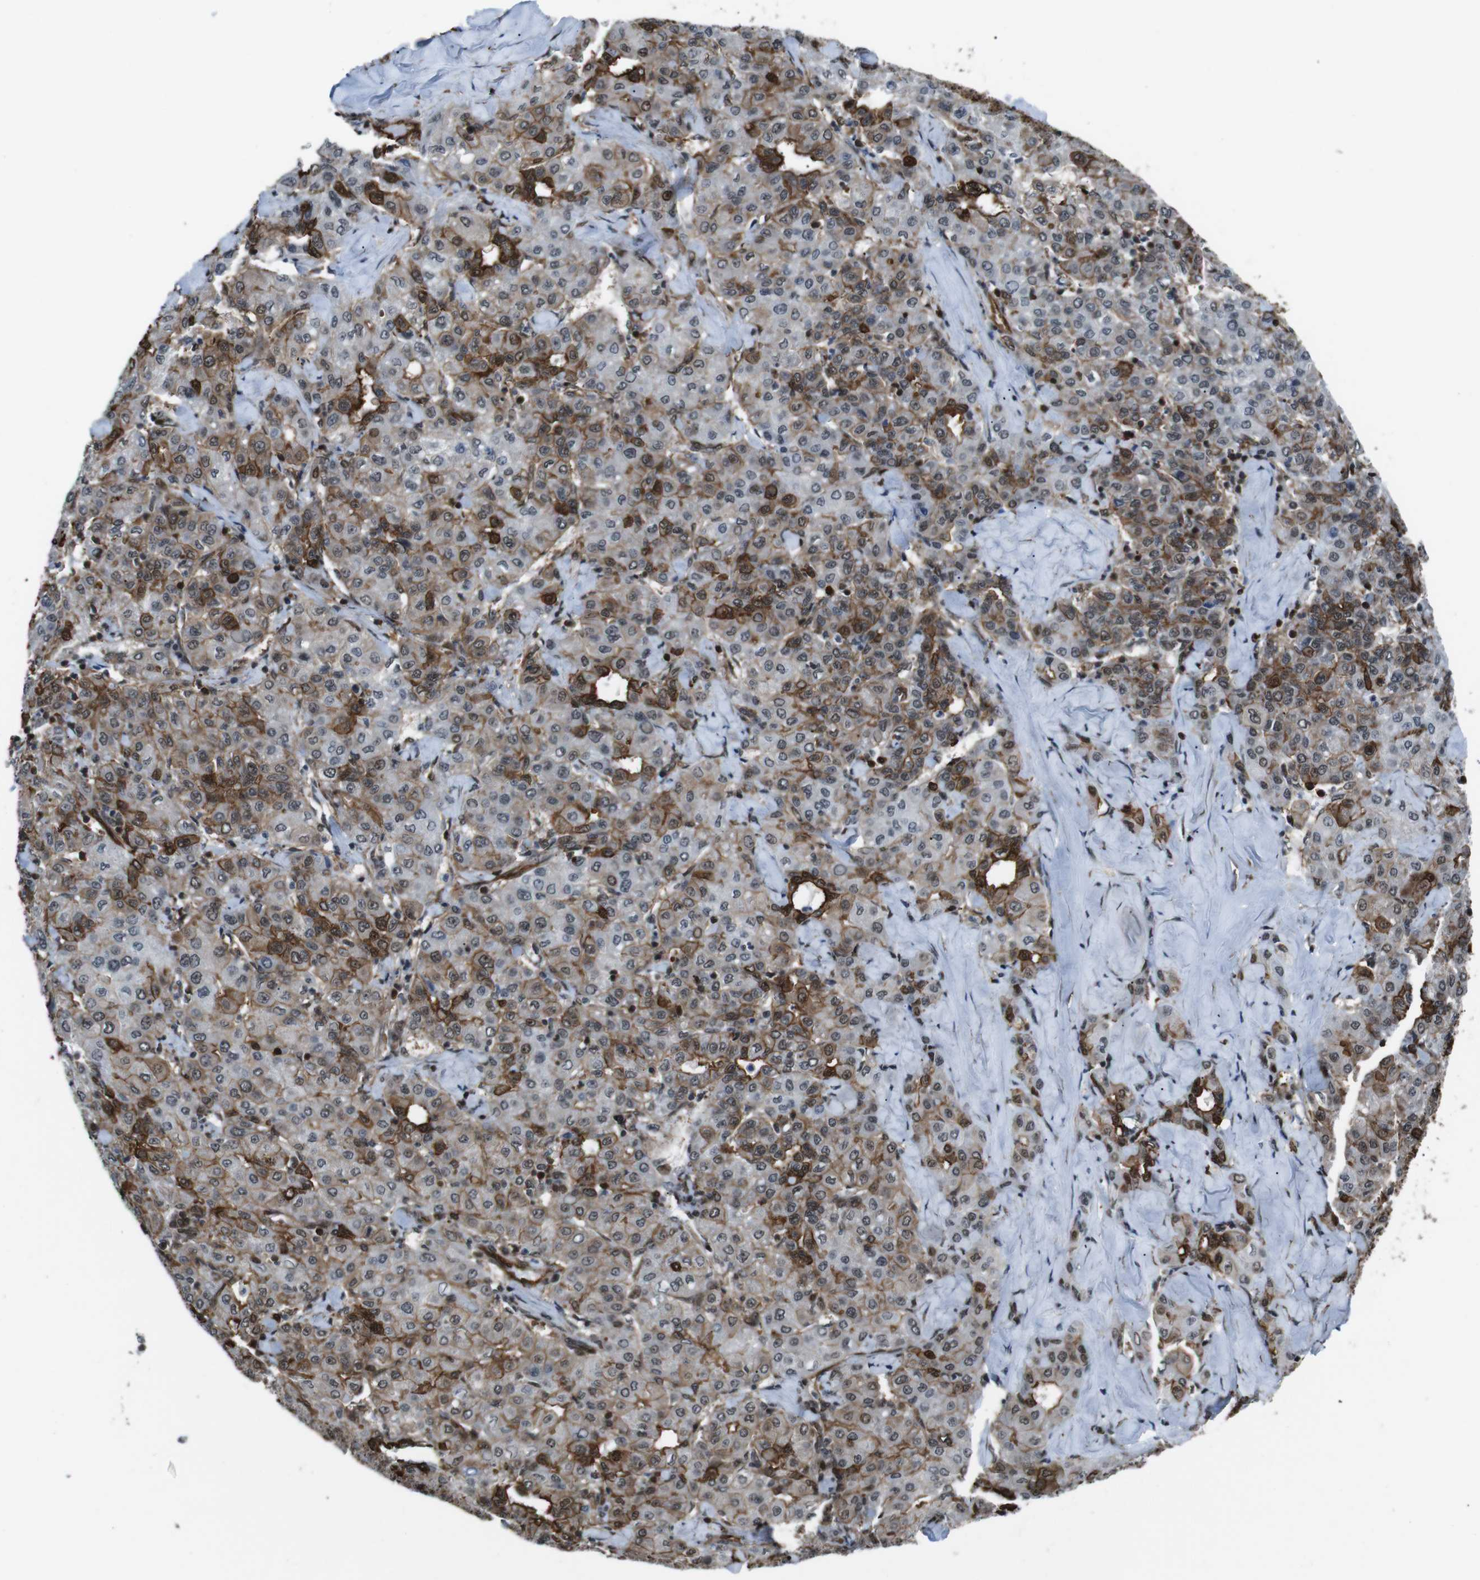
{"staining": {"intensity": "moderate", "quantity": "25%-75%", "location": "cytoplasmic/membranous,nuclear"}, "tissue": "liver cancer", "cell_type": "Tumor cells", "image_type": "cancer", "snomed": [{"axis": "morphology", "description": "Carcinoma, Hepatocellular, NOS"}, {"axis": "topography", "description": "Liver"}], "caption": "Moderate cytoplasmic/membranous and nuclear positivity for a protein is present in approximately 25%-75% of tumor cells of liver cancer (hepatocellular carcinoma) using IHC.", "gene": "HNRNPU", "patient": {"sex": "male", "age": 65}}